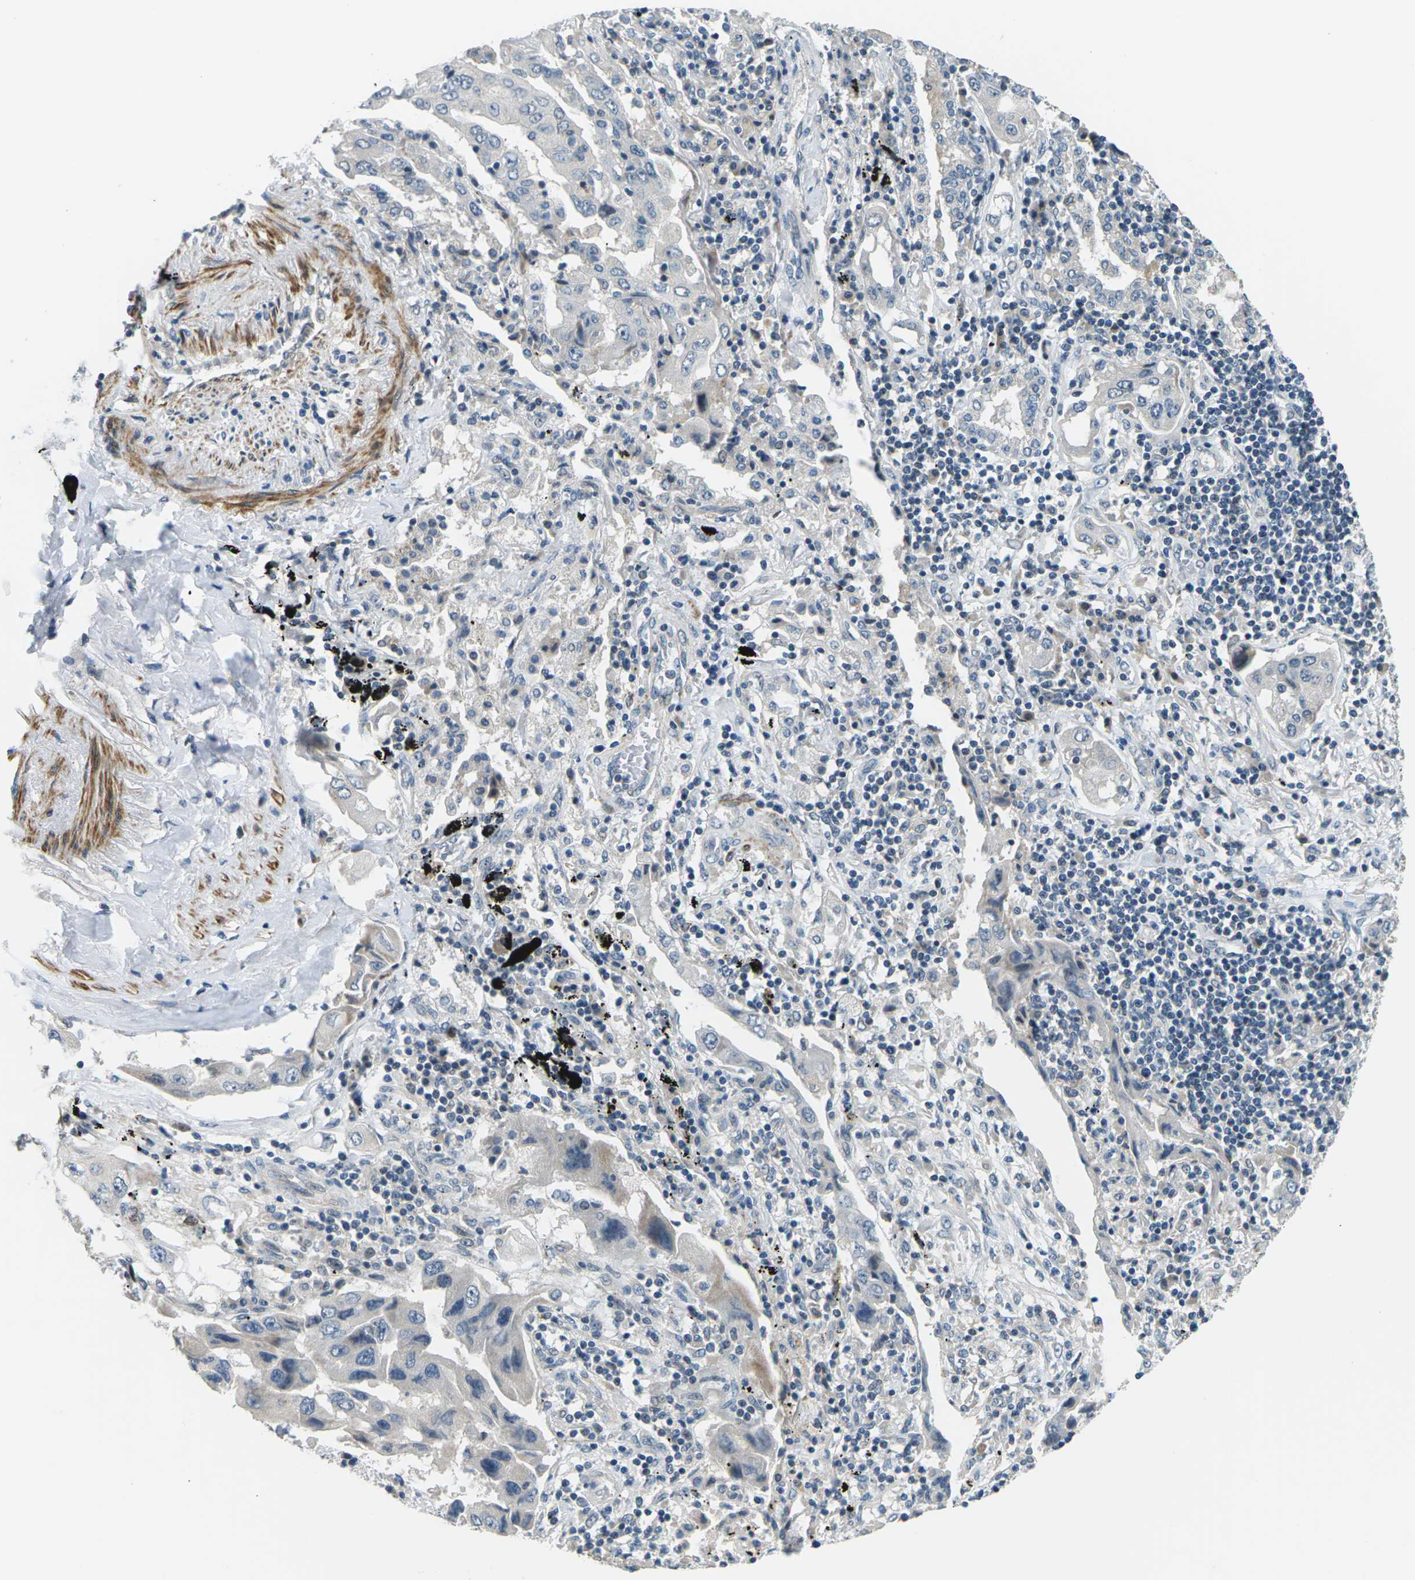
{"staining": {"intensity": "negative", "quantity": "none", "location": "none"}, "tissue": "lung cancer", "cell_type": "Tumor cells", "image_type": "cancer", "snomed": [{"axis": "morphology", "description": "Adenocarcinoma, NOS"}, {"axis": "topography", "description": "Lung"}], "caption": "Tumor cells are negative for protein expression in human adenocarcinoma (lung).", "gene": "SLC13A3", "patient": {"sex": "female", "age": 65}}